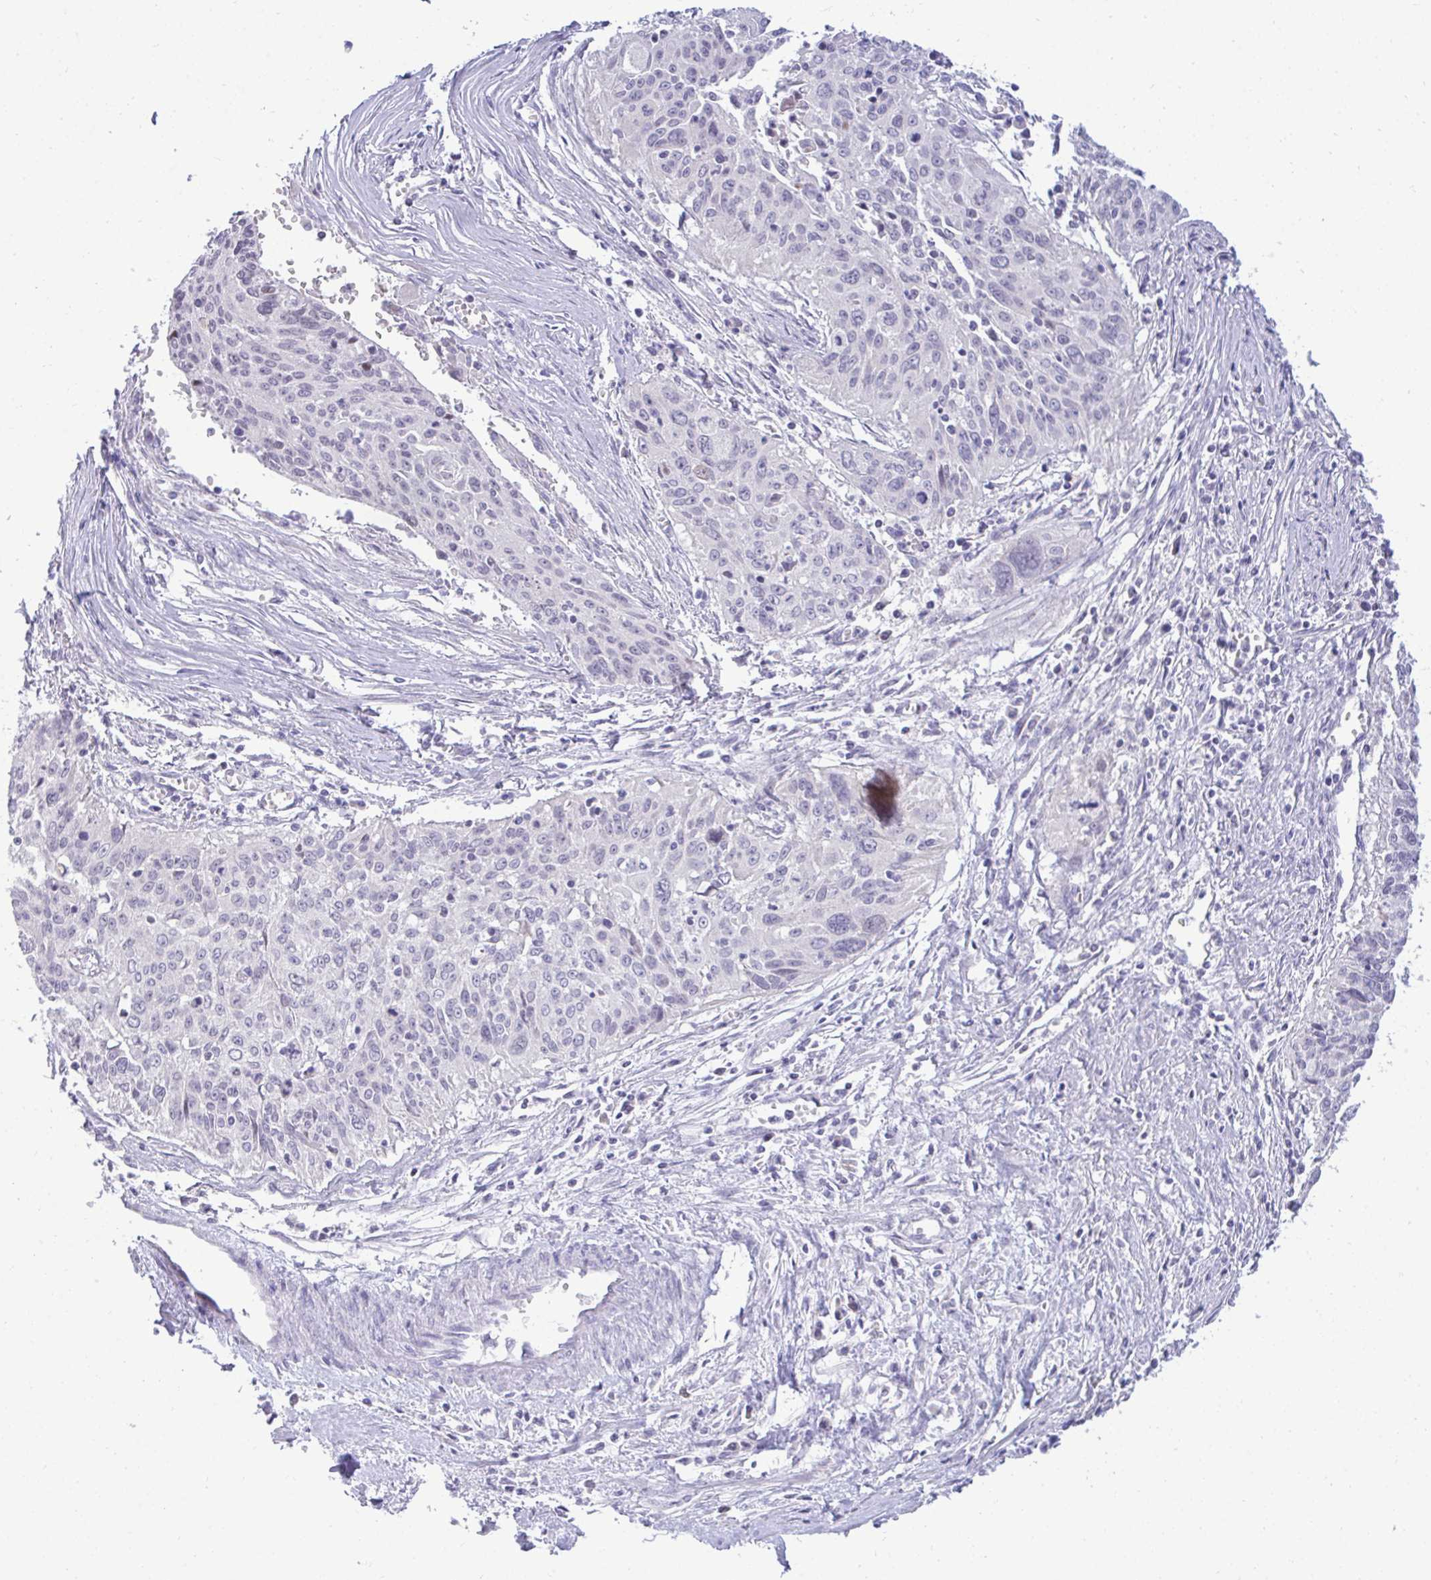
{"staining": {"intensity": "negative", "quantity": "none", "location": "none"}, "tissue": "cervical cancer", "cell_type": "Tumor cells", "image_type": "cancer", "snomed": [{"axis": "morphology", "description": "Squamous cell carcinoma, NOS"}, {"axis": "topography", "description": "Cervix"}], "caption": "DAB immunohistochemical staining of human cervical squamous cell carcinoma exhibits no significant positivity in tumor cells. Brightfield microscopy of IHC stained with DAB (brown) and hematoxylin (blue), captured at high magnification.", "gene": "EPOP", "patient": {"sex": "female", "age": 55}}